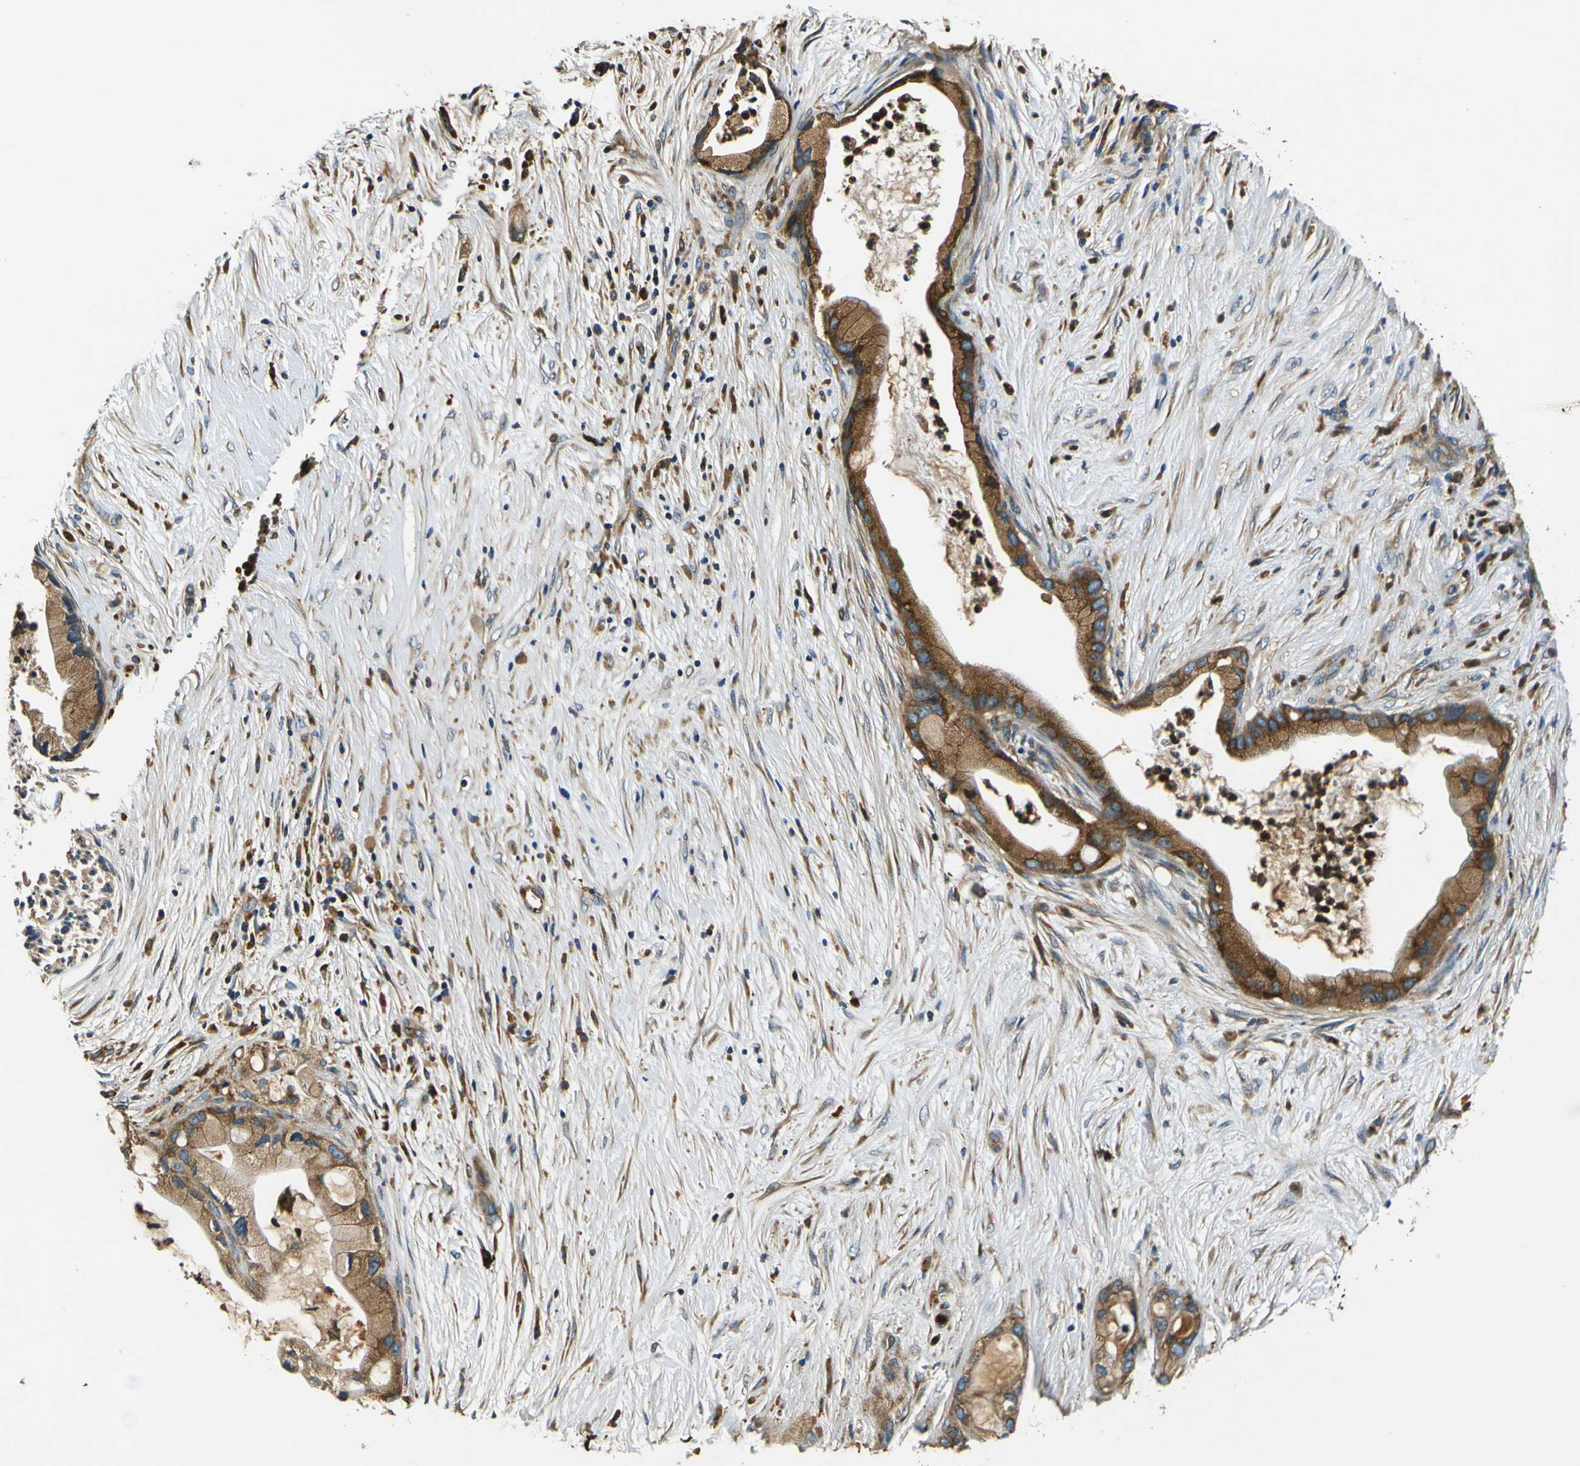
{"staining": {"intensity": "strong", "quantity": ">75%", "location": "cytoplasmic/membranous"}, "tissue": "pancreatic cancer", "cell_type": "Tumor cells", "image_type": "cancer", "snomed": [{"axis": "morphology", "description": "Adenocarcinoma, NOS"}, {"axis": "topography", "description": "Pancreas"}], "caption": "There is high levels of strong cytoplasmic/membranous staining in tumor cells of pancreatic cancer (adenocarcinoma), as demonstrated by immunohistochemical staining (brown color).", "gene": "RAB1B", "patient": {"sex": "female", "age": 59}}